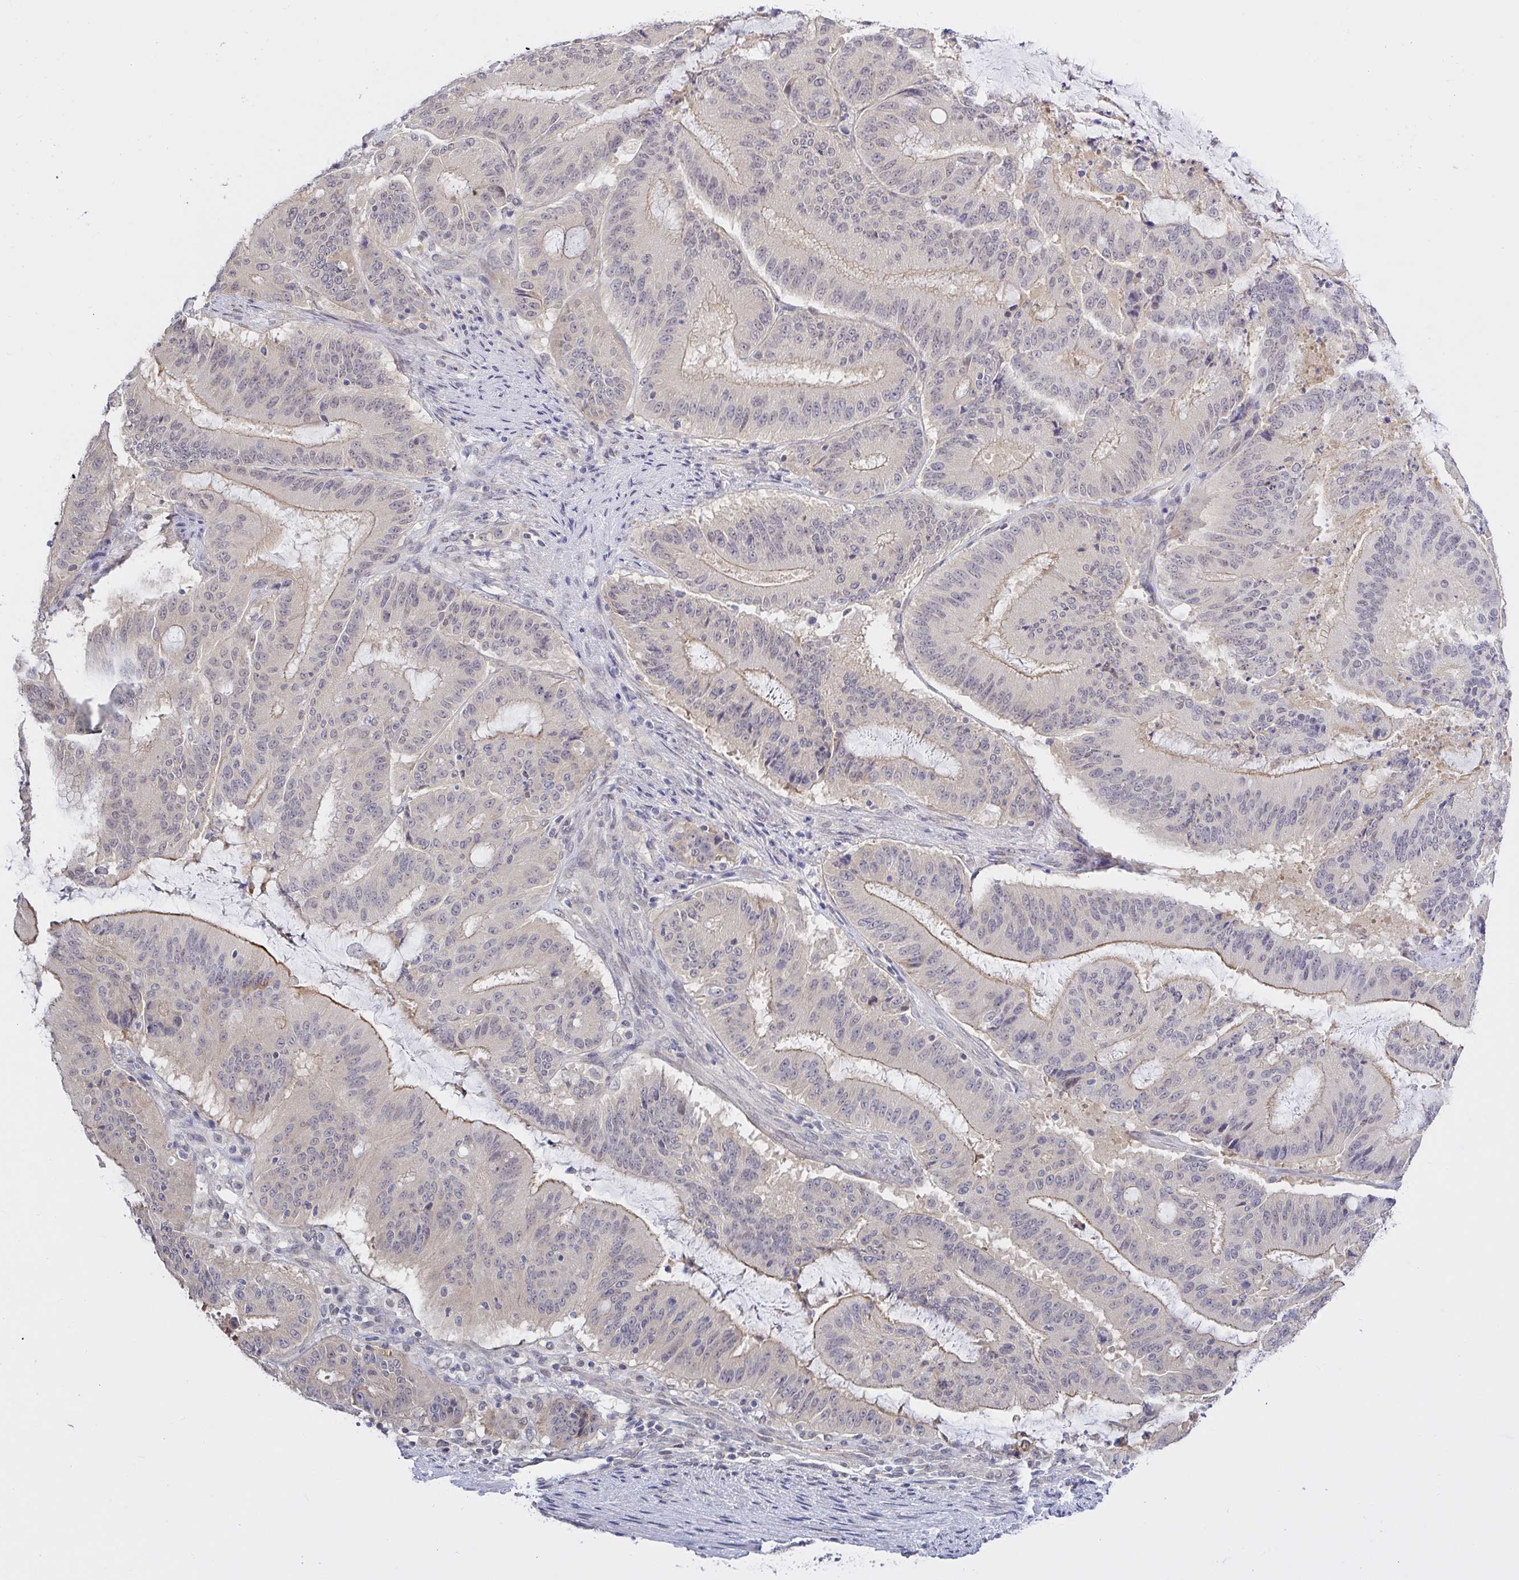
{"staining": {"intensity": "moderate", "quantity": "<25%", "location": "cytoplasmic/membranous"}, "tissue": "liver cancer", "cell_type": "Tumor cells", "image_type": "cancer", "snomed": [{"axis": "morphology", "description": "Normal tissue, NOS"}, {"axis": "morphology", "description": "Cholangiocarcinoma"}, {"axis": "topography", "description": "Liver"}, {"axis": "topography", "description": "Peripheral nerve tissue"}], "caption": "Moderate cytoplasmic/membranous expression for a protein is identified in approximately <25% of tumor cells of cholangiocarcinoma (liver) using immunohistochemistry.", "gene": "HYPK", "patient": {"sex": "female", "age": 73}}